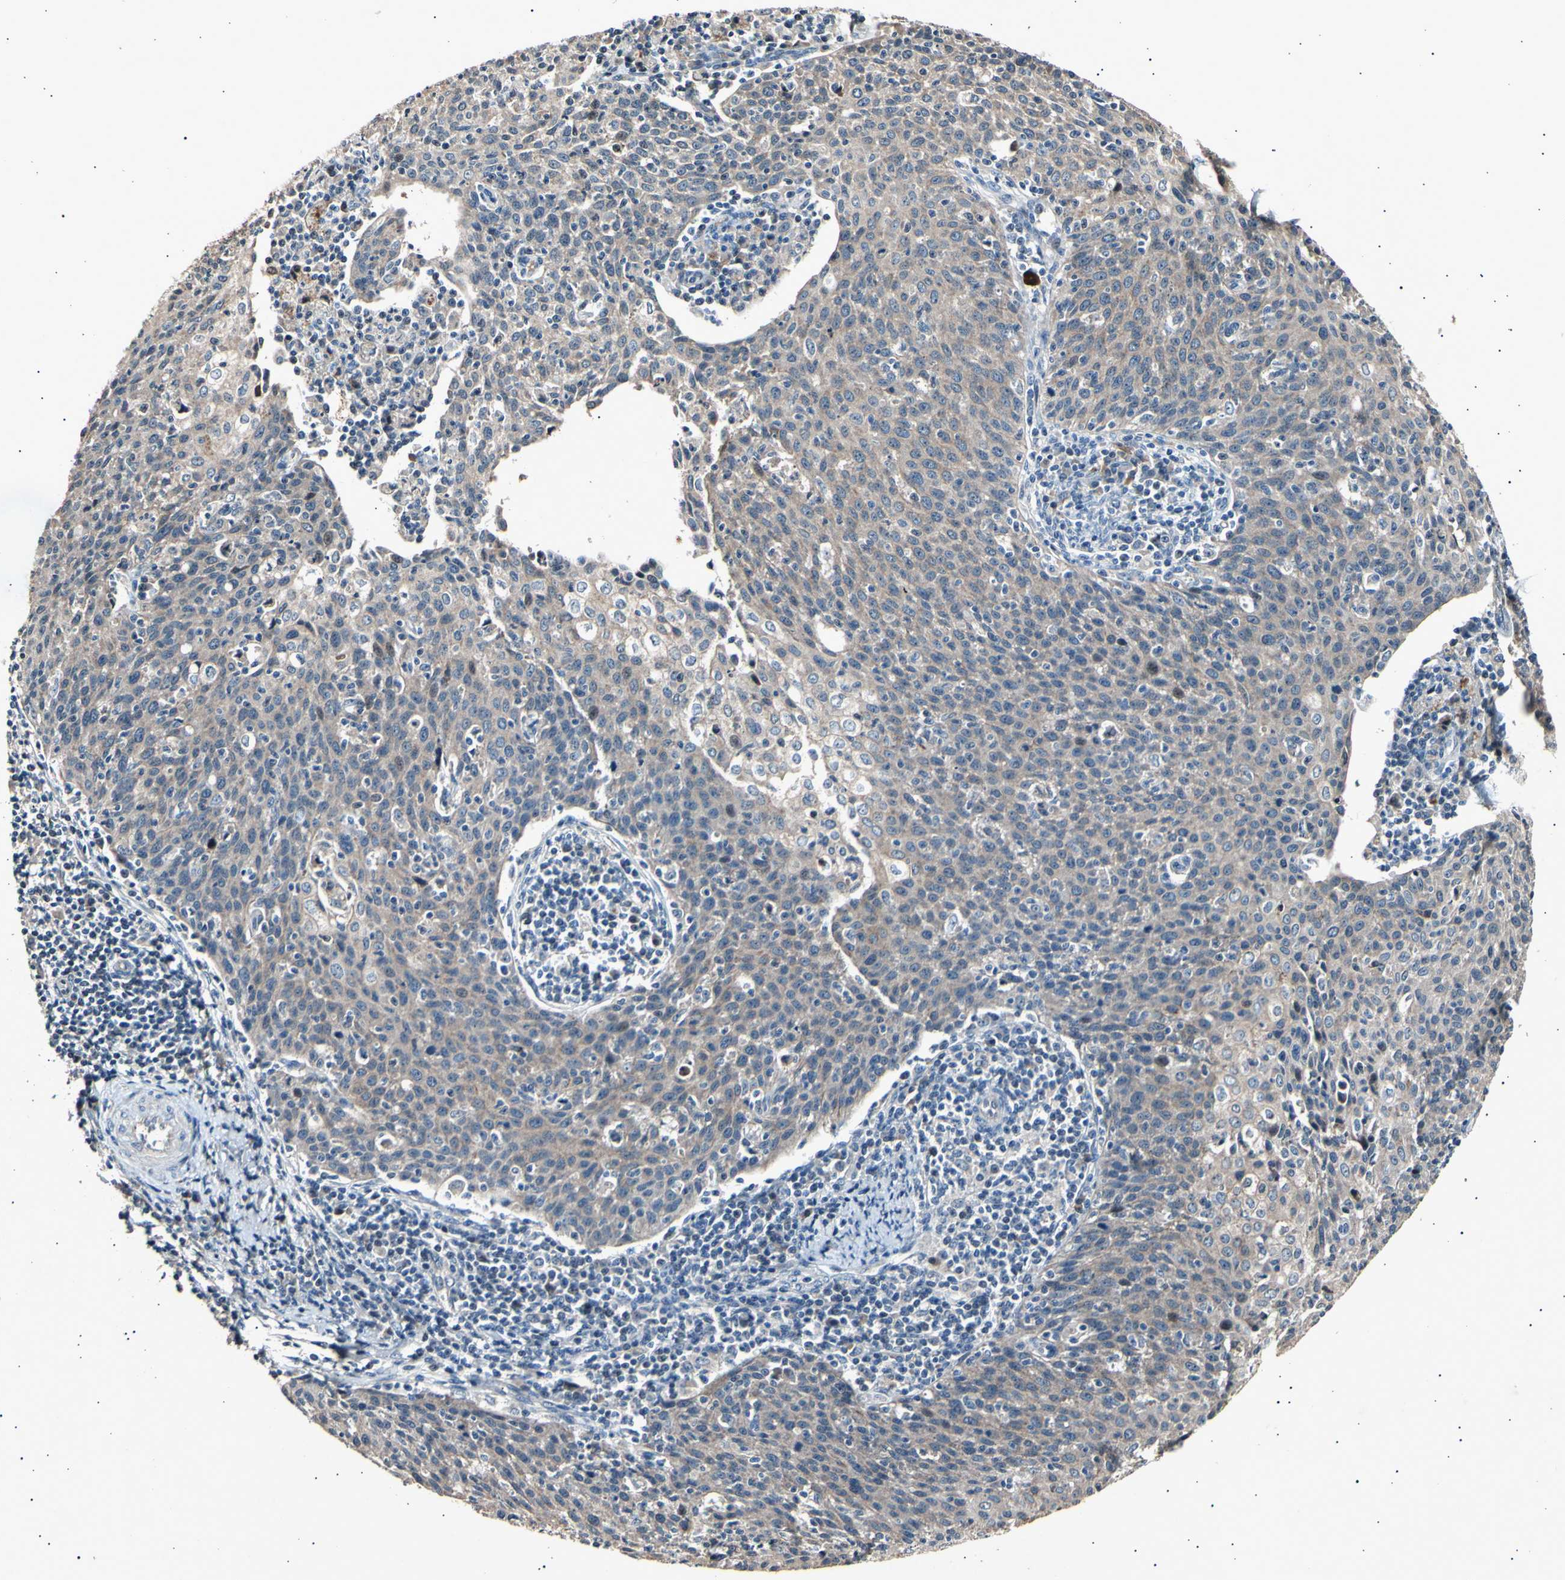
{"staining": {"intensity": "weak", "quantity": ">75%", "location": "cytoplasmic/membranous"}, "tissue": "cervical cancer", "cell_type": "Tumor cells", "image_type": "cancer", "snomed": [{"axis": "morphology", "description": "Squamous cell carcinoma, NOS"}, {"axis": "topography", "description": "Cervix"}], "caption": "Protein expression analysis of human cervical cancer (squamous cell carcinoma) reveals weak cytoplasmic/membranous staining in about >75% of tumor cells.", "gene": "ADCY3", "patient": {"sex": "female", "age": 38}}